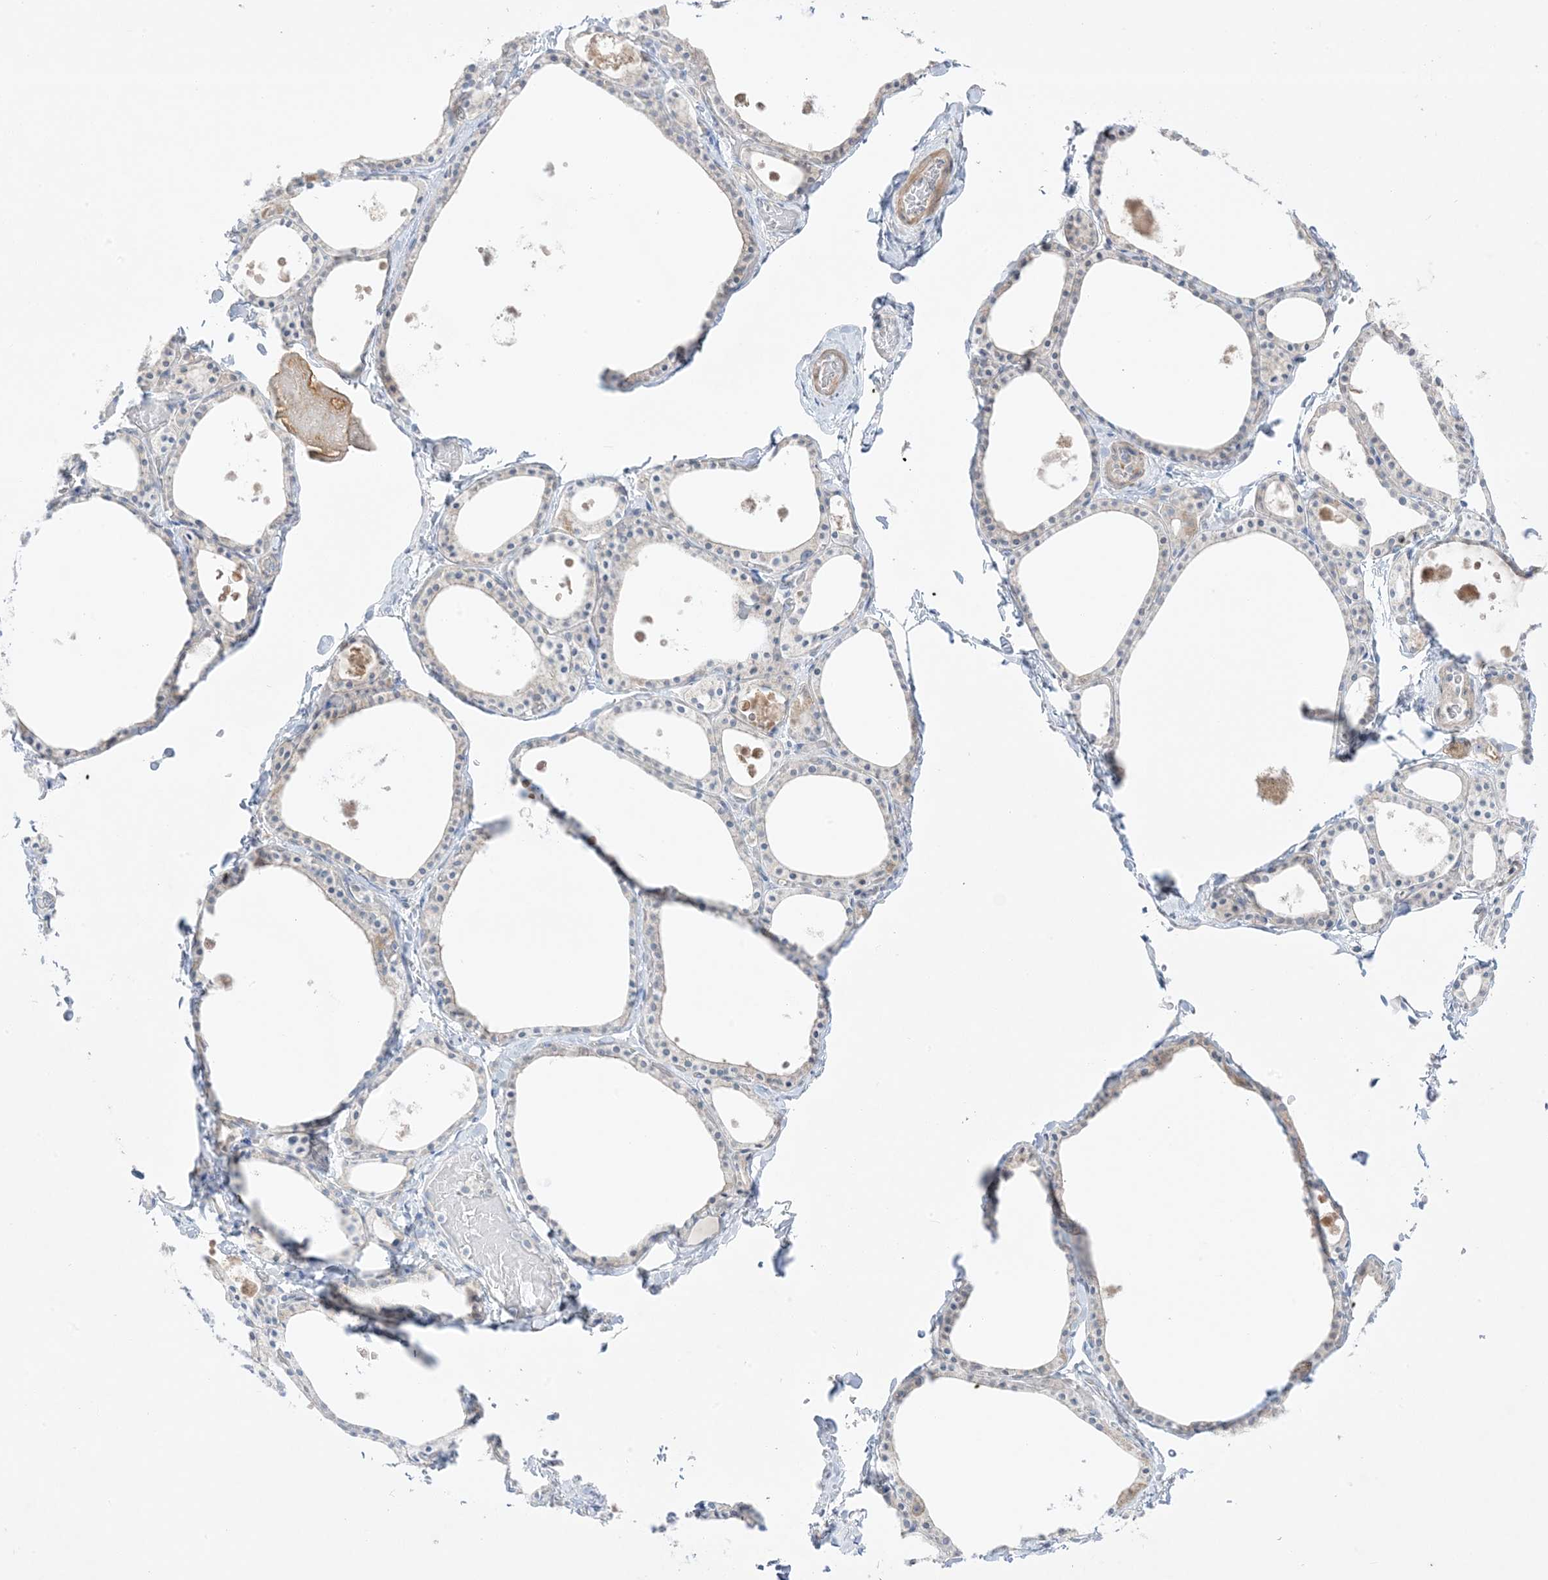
{"staining": {"intensity": "weak", "quantity": "<25%", "location": "cytoplasmic/membranous"}, "tissue": "thyroid gland", "cell_type": "Glandular cells", "image_type": "normal", "snomed": [{"axis": "morphology", "description": "Normal tissue, NOS"}, {"axis": "topography", "description": "Thyroid gland"}], "caption": "This histopathology image is of benign thyroid gland stained with immunohistochemistry (IHC) to label a protein in brown with the nuclei are counter-stained blue. There is no positivity in glandular cells. The staining was performed using DAB (3,3'-diaminobenzidine) to visualize the protein expression in brown, while the nuclei were stained in blue with hematoxylin (Magnification: 20x).", "gene": "FAM184A", "patient": {"sex": "male", "age": 56}}